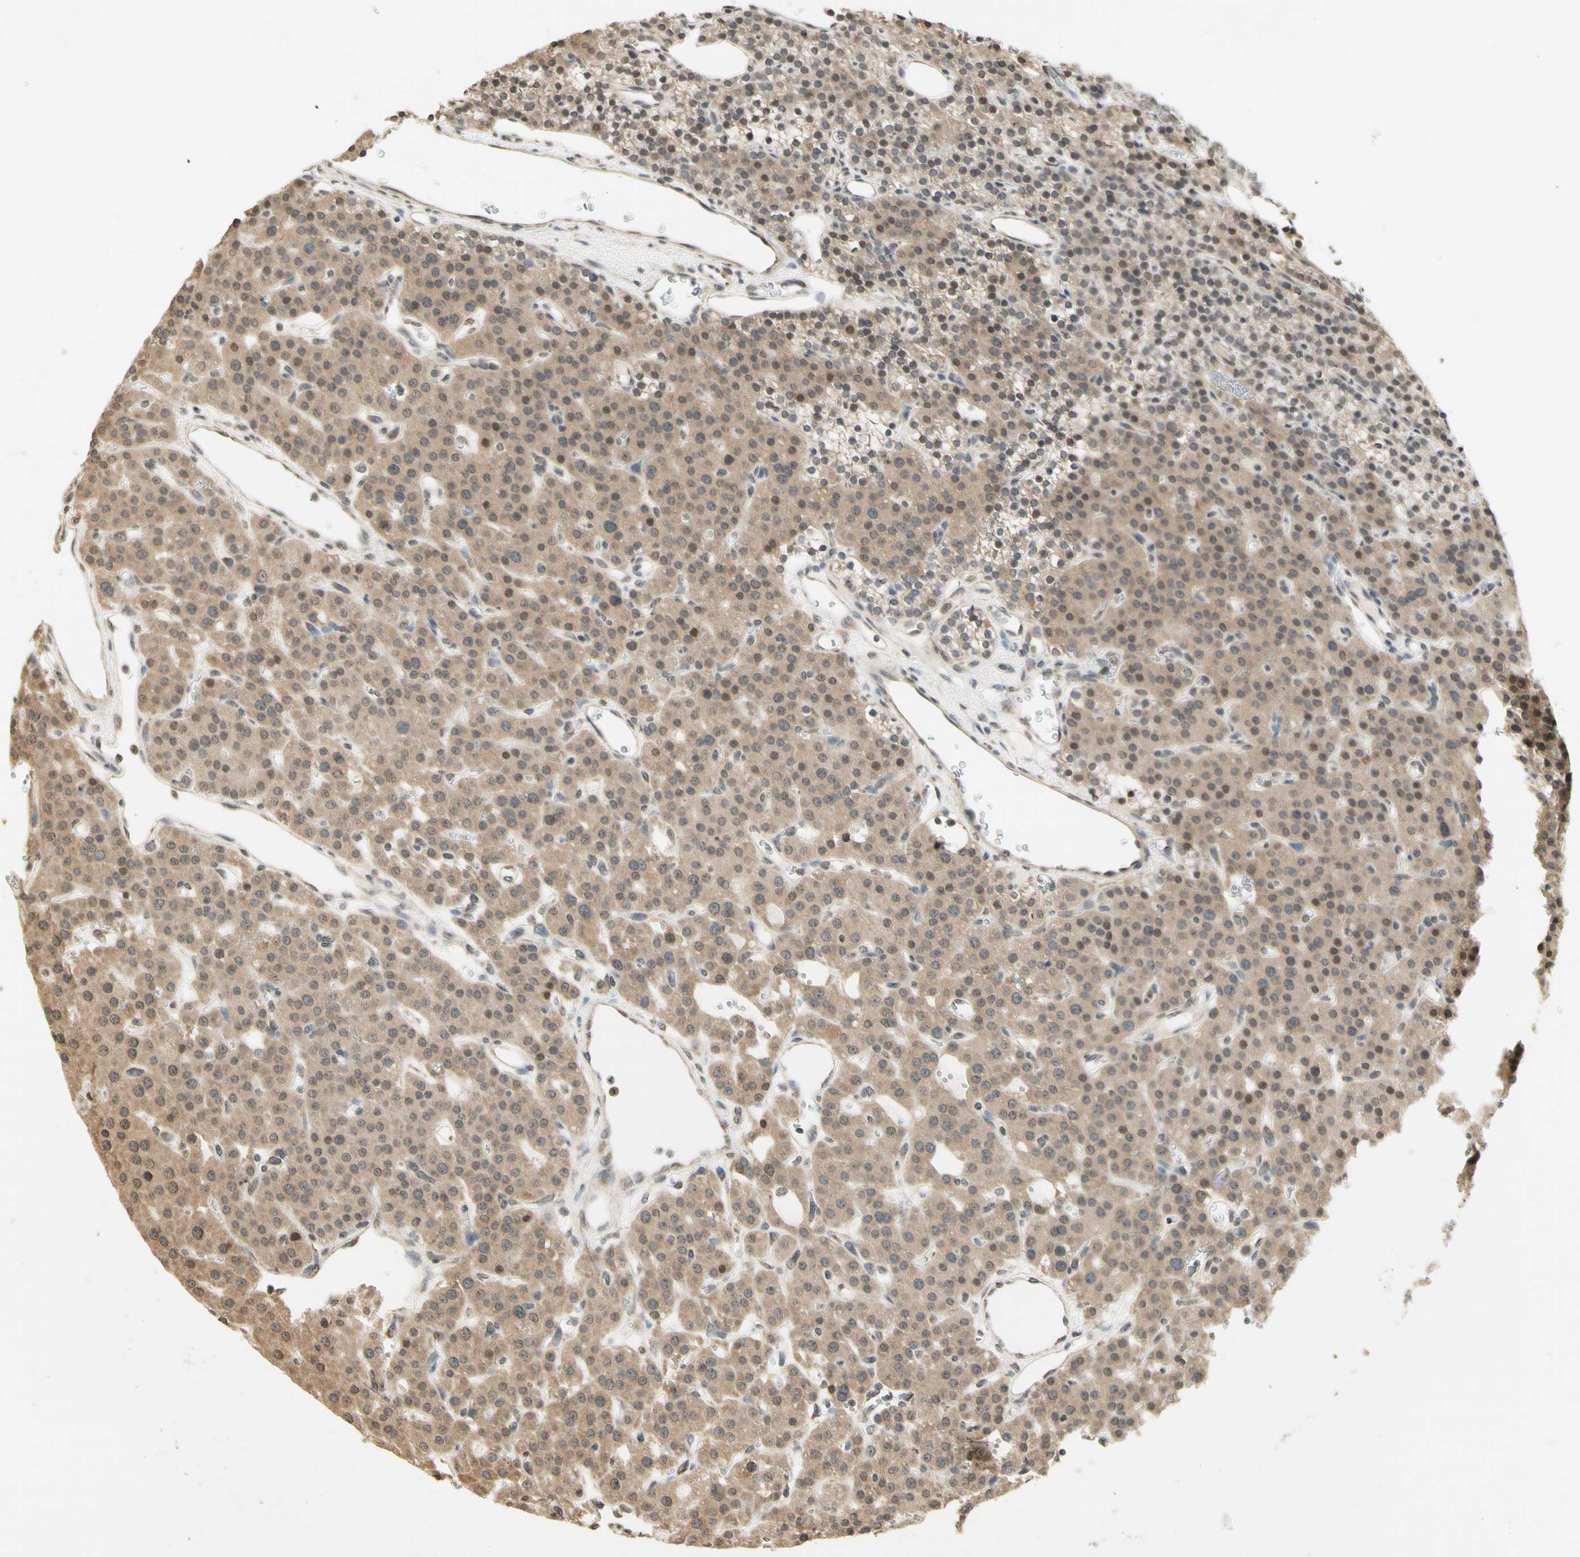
{"staining": {"intensity": "weak", "quantity": ">75%", "location": "cytoplasmic/membranous"}, "tissue": "parathyroid gland", "cell_type": "Glandular cells", "image_type": "normal", "snomed": [{"axis": "morphology", "description": "Normal tissue, NOS"}, {"axis": "morphology", "description": "Adenoma, NOS"}, {"axis": "topography", "description": "Parathyroid gland"}], "caption": "A histopathology image of parathyroid gland stained for a protein exhibits weak cytoplasmic/membranous brown staining in glandular cells.", "gene": "CCNI", "patient": {"sex": "female", "age": 81}}